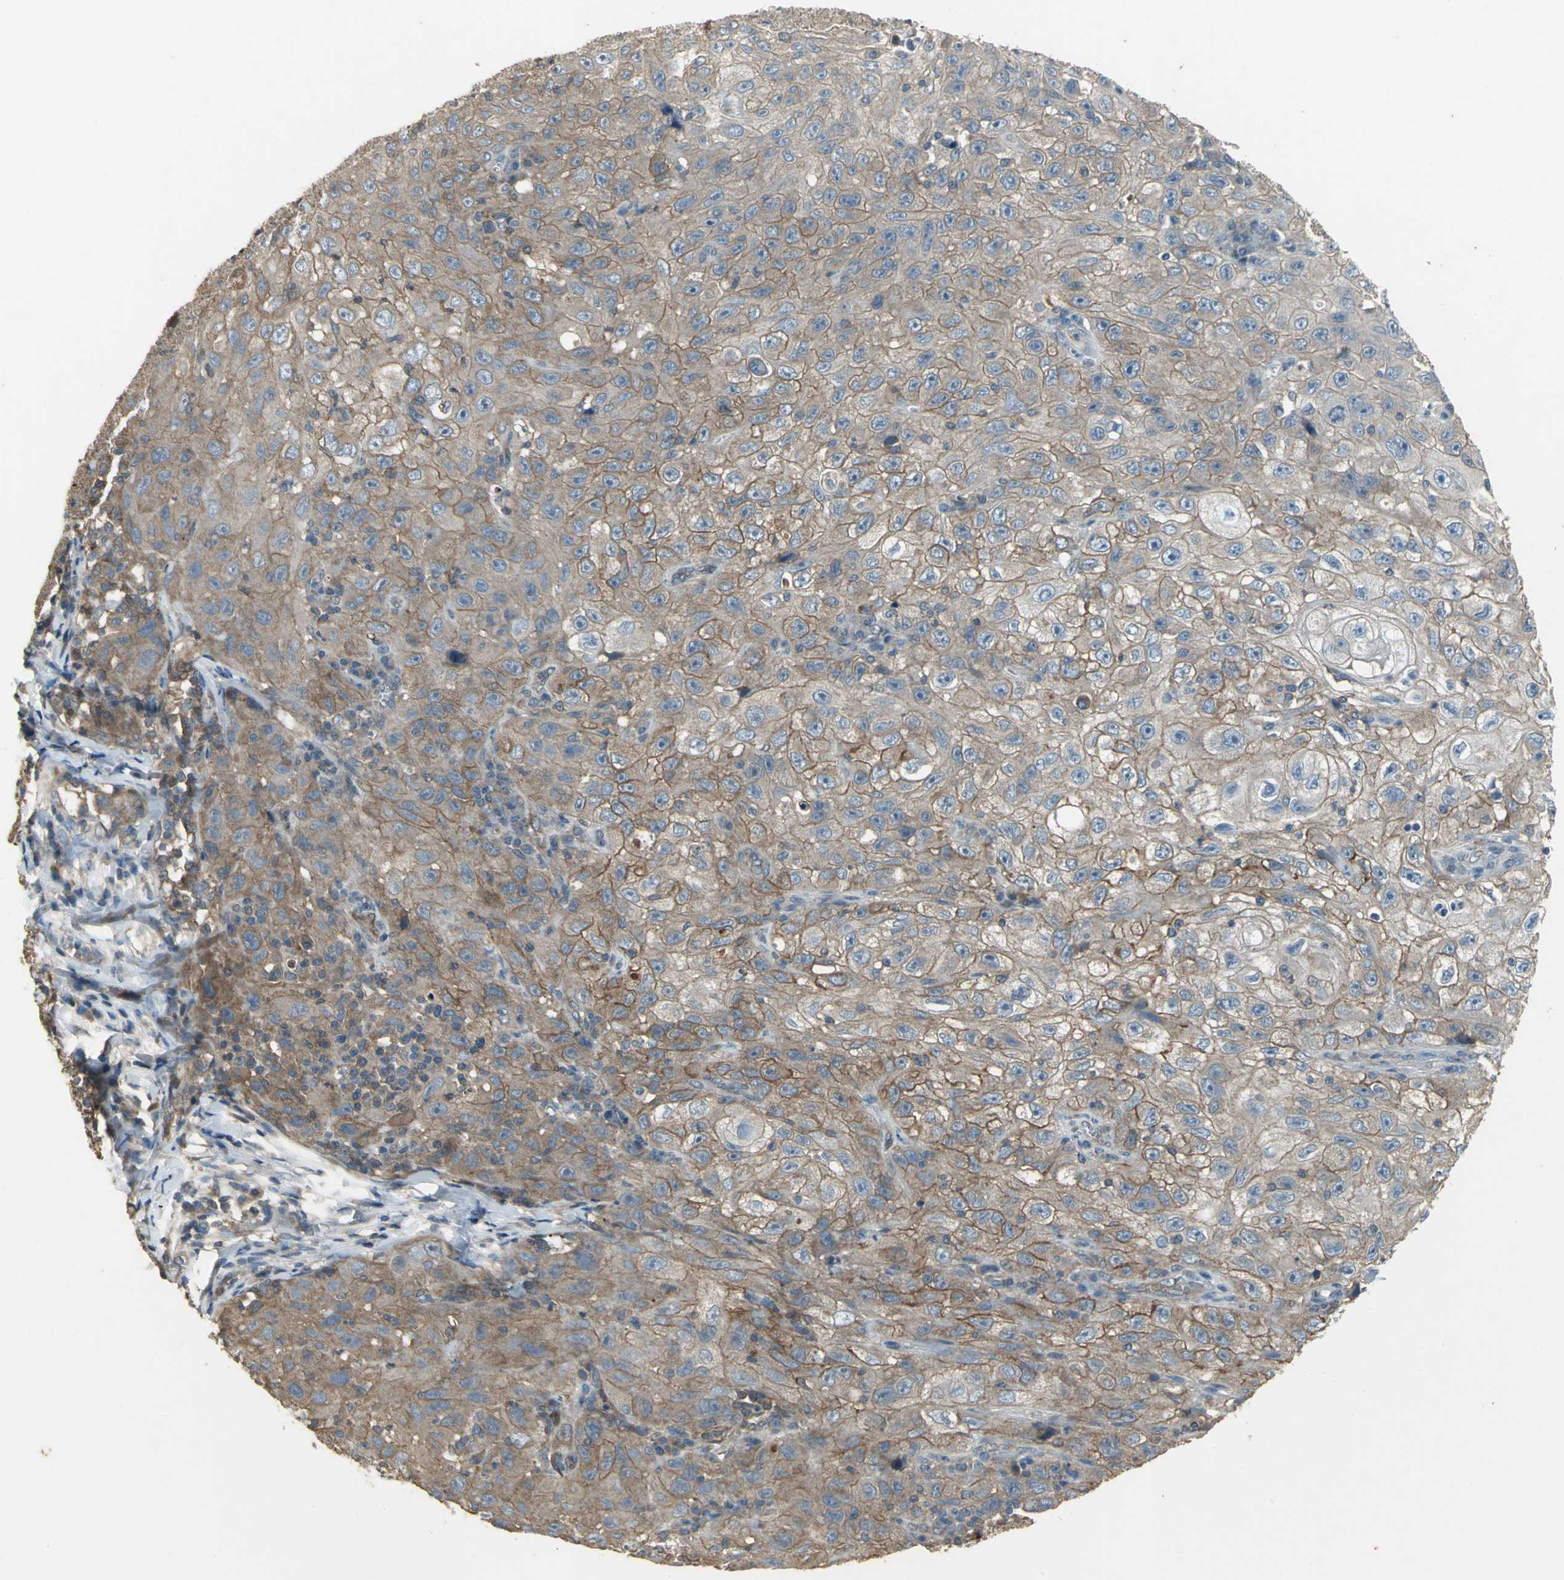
{"staining": {"intensity": "moderate", "quantity": ">75%", "location": "cytoplasmic/membranous"}, "tissue": "skin cancer", "cell_type": "Tumor cells", "image_type": "cancer", "snomed": [{"axis": "morphology", "description": "Squamous cell carcinoma, NOS"}, {"axis": "topography", "description": "Skin"}], "caption": "Protein staining demonstrates moderate cytoplasmic/membranous staining in approximately >75% of tumor cells in squamous cell carcinoma (skin). The staining was performed using DAB (3,3'-diaminobenzidine) to visualize the protein expression in brown, while the nuclei were stained in blue with hematoxylin (Magnification: 20x).", "gene": "MET", "patient": {"sex": "male", "age": 75}}